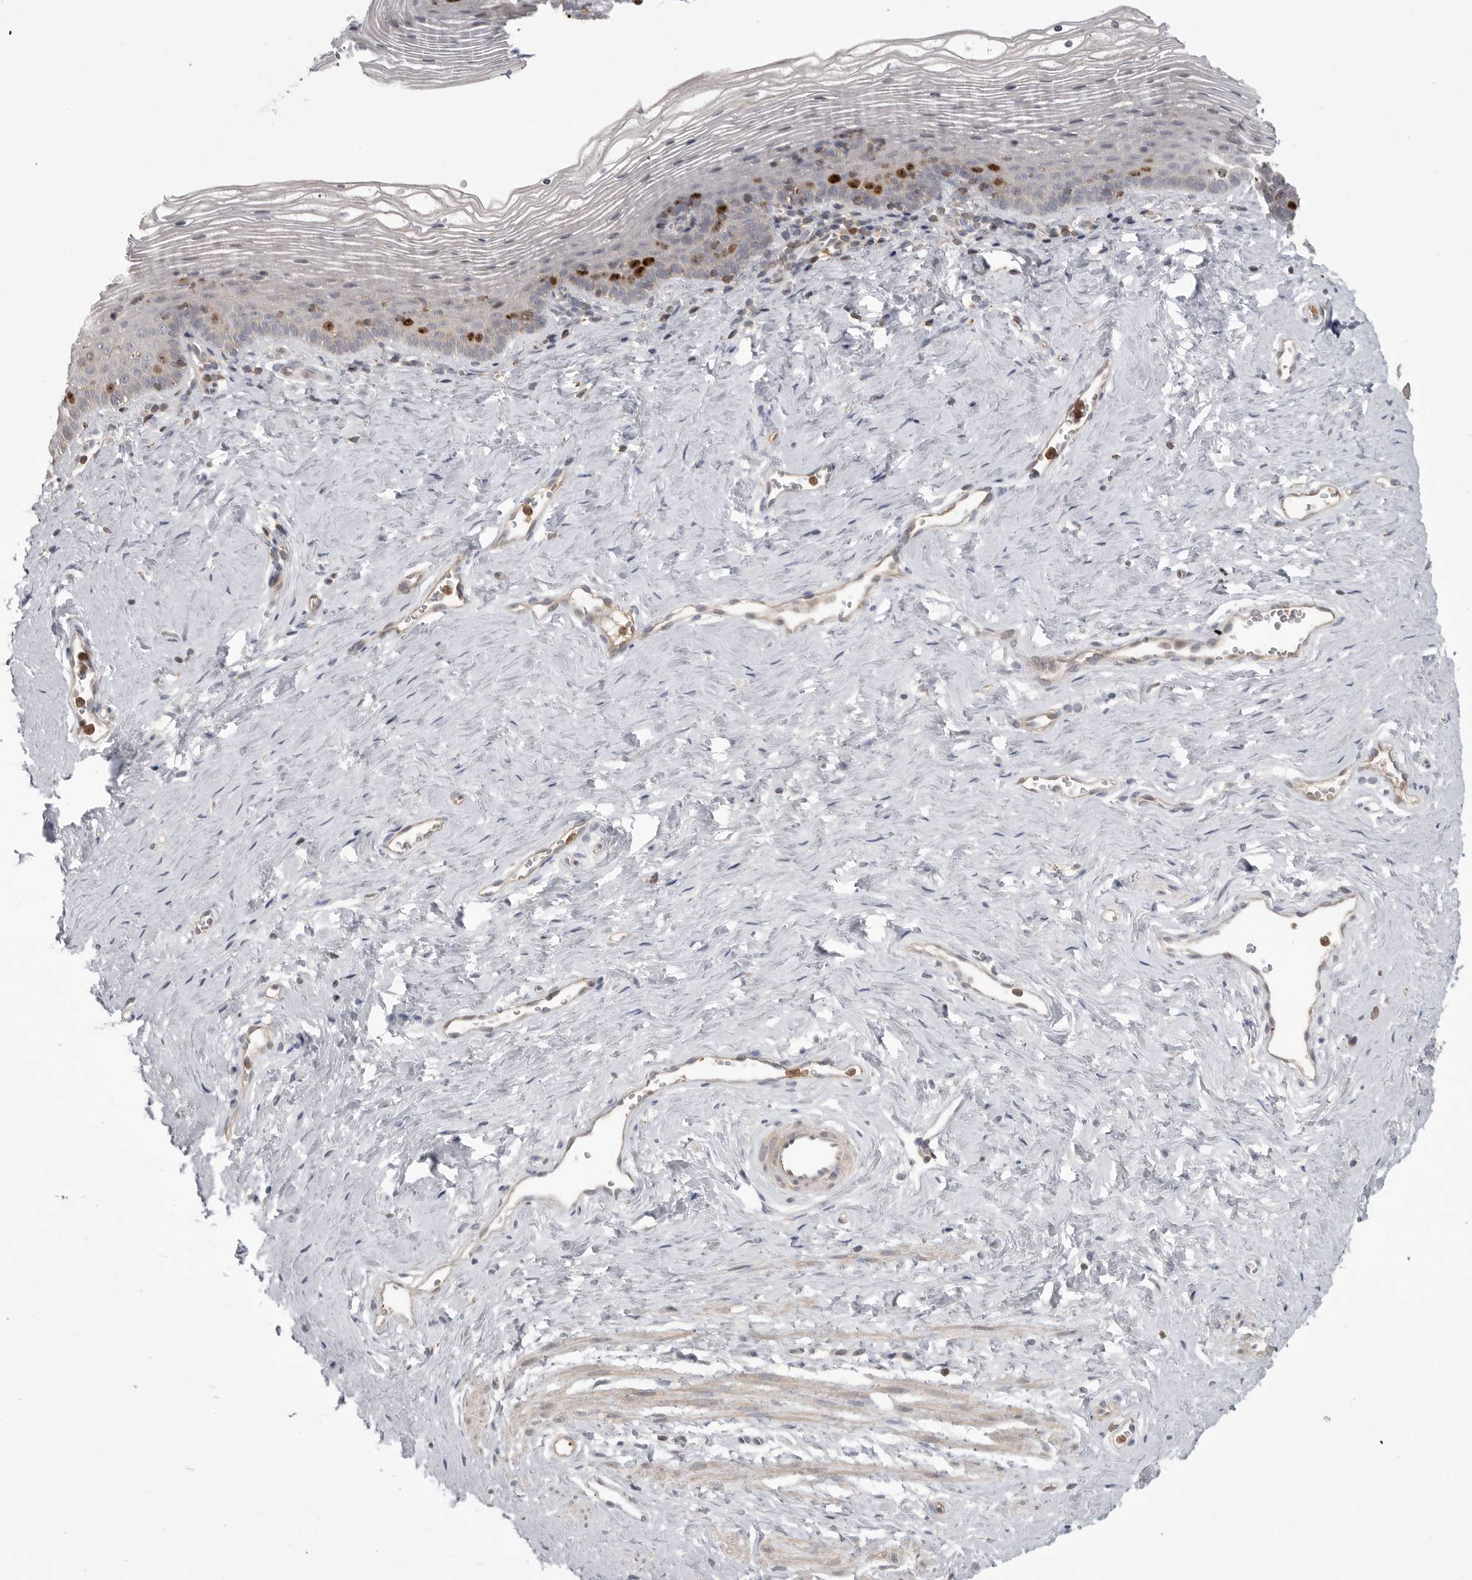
{"staining": {"intensity": "strong", "quantity": "<25%", "location": "nuclear"}, "tissue": "vagina", "cell_type": "Squamous epithelial cells", "image_type": "normal", "snomed": [{"axis": "morphology", "description": "Normal tissue, NOS"}, {"axis": "topography", "description": "Vagina"}], "caption": "There is medium levels of strong nuclear positivity in squamous epithelial cells of unremarkable vagina, as demonstrated by immunohistochemical staining (brown color).", "gene": "TOP2A", "patient": {"sex": "female", "age": 32}}